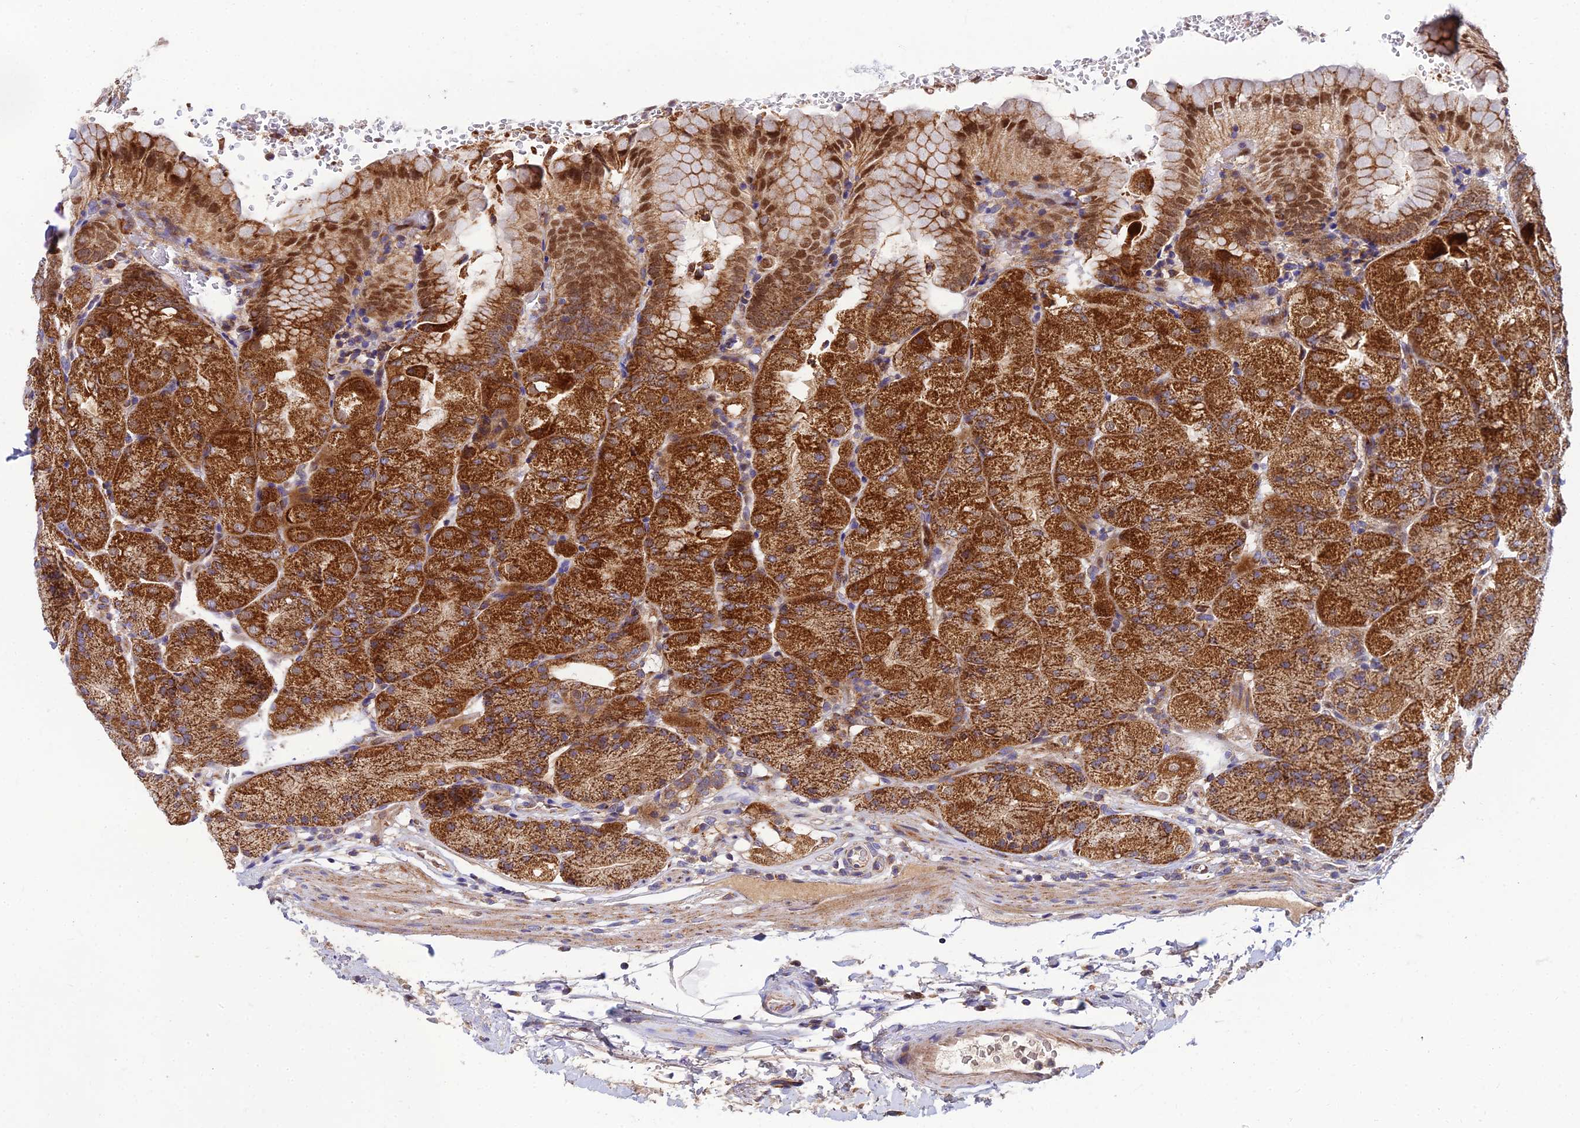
{"staining": {"intensity": "strong", "quantity": ">75%", "location": "cytoplasmic/membranous,nuclear"}, "tissue": "stomach", "cell_type": "Glandular cells", "image_type": "normal", "snomed": [{"axis": "morphology", "description": "Normal tissue, NOS"}, {"axis": "topography", "description": "Stomach, upper"}, {"axis": "topography", "description": "Stomach, lower"}], "caption": "Unremarkable stomach was stained to show a protein in brown. There is high levels of strong cytoplasmic/membranous,nuclear staining in about >75% of glandular cells. The staining is performed using DAB brown chromogen to label protein expression. The nuclei are counter-stained blue using hematoxylin.", "gene": "PODNL1", "patient": {"sex": "male", "age": 62}}